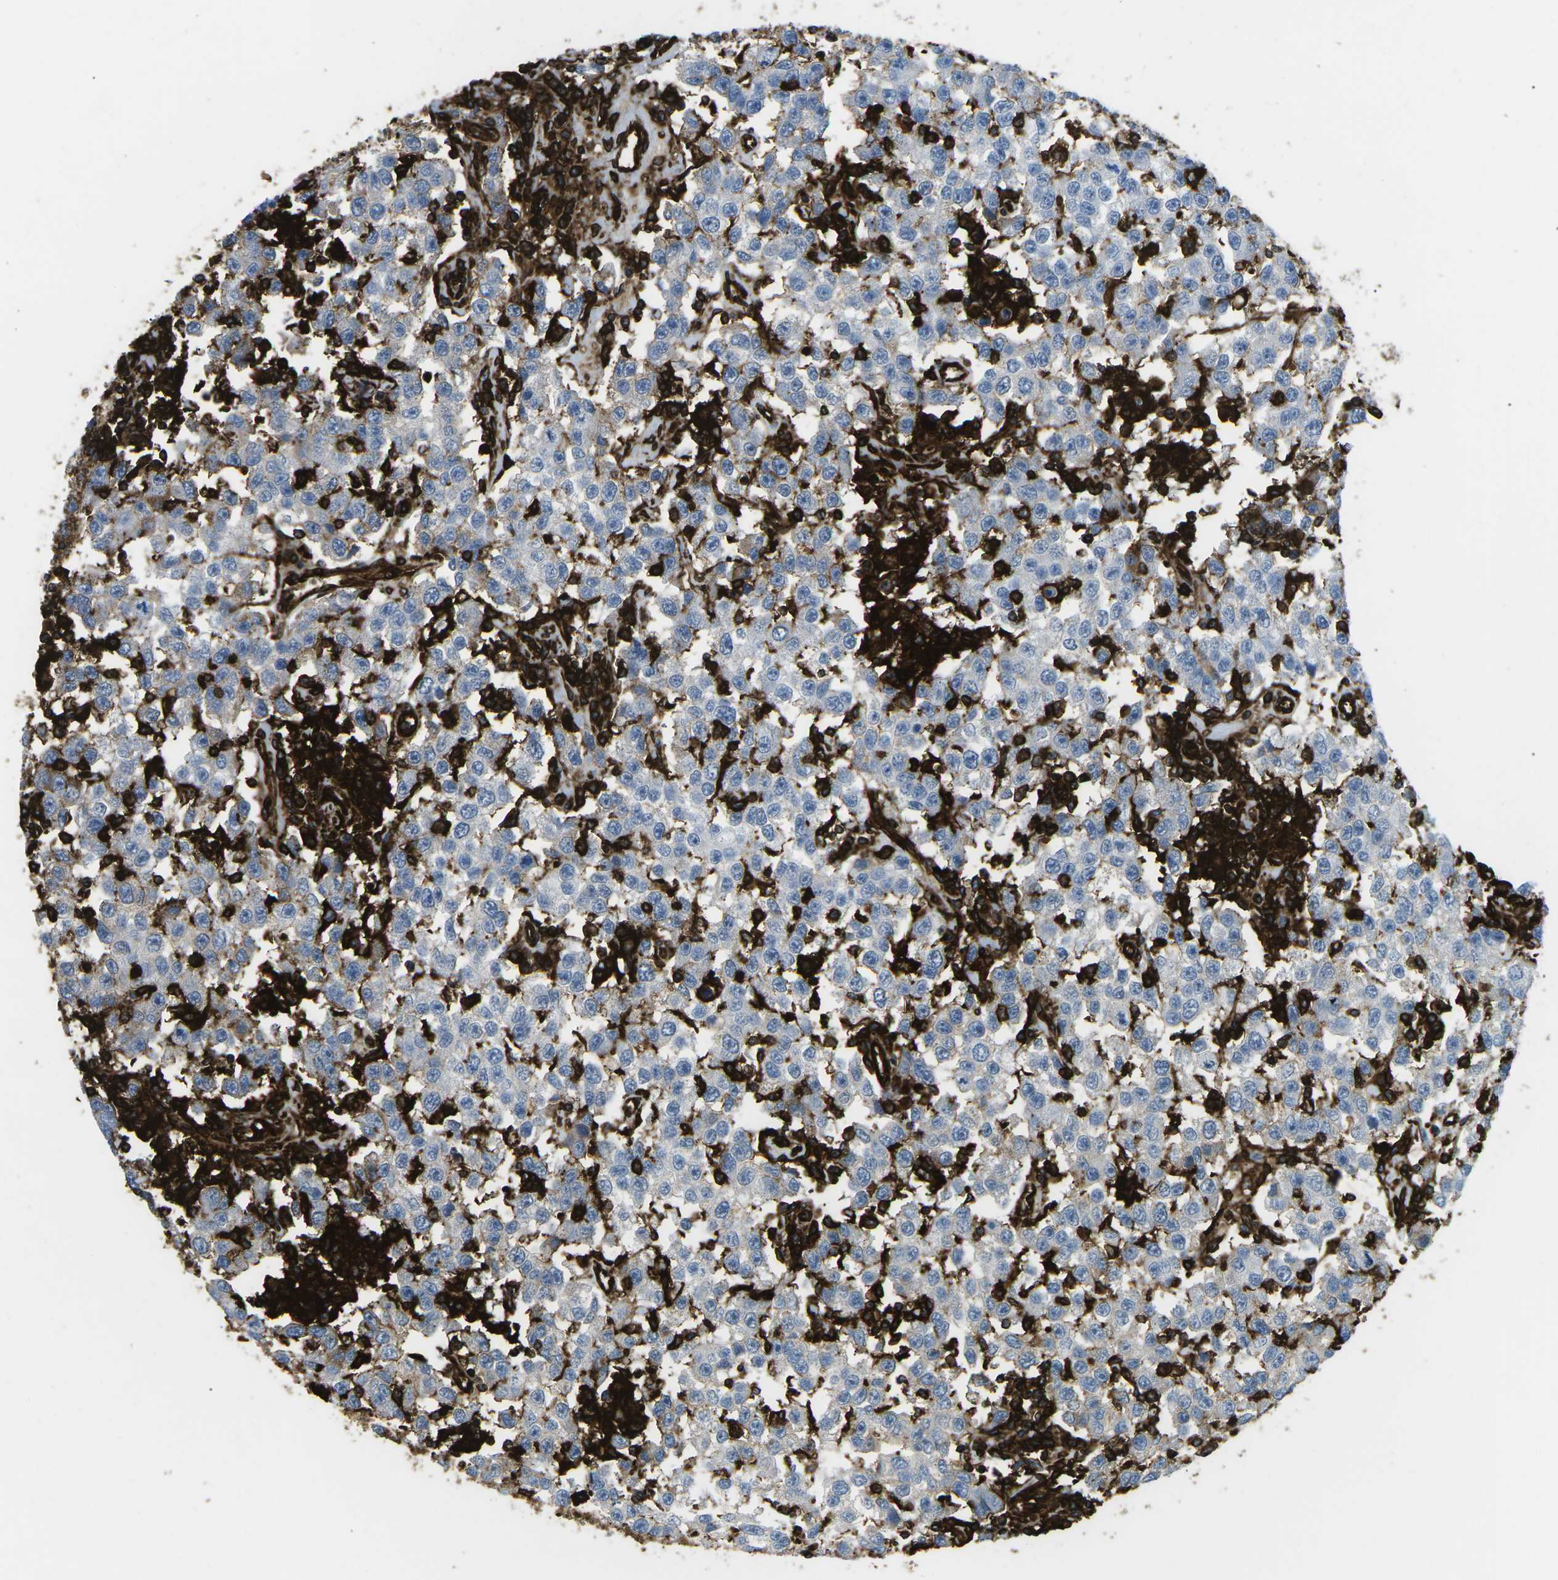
{"staining": {"intensity": "weak", "quantity": "25%-75%", "location": "cytoplasmic/membranous"}, "tissue": "testis cancer", "cell_type": "Tumor cells", "image_type": "cancer", "snomed": [{"axis": "morphology", "description": "Seminoma, NOS"}, {"axis": "topography", "description": "Testis"}], "caption": "Protein expression by IHC reveals weak cytoplasmic/membranous staining in approximately 25%-75% of tumor cells in testis seminoma.", "gene": "HLA-B", "patient": {"sex": "male", "age": 41}}